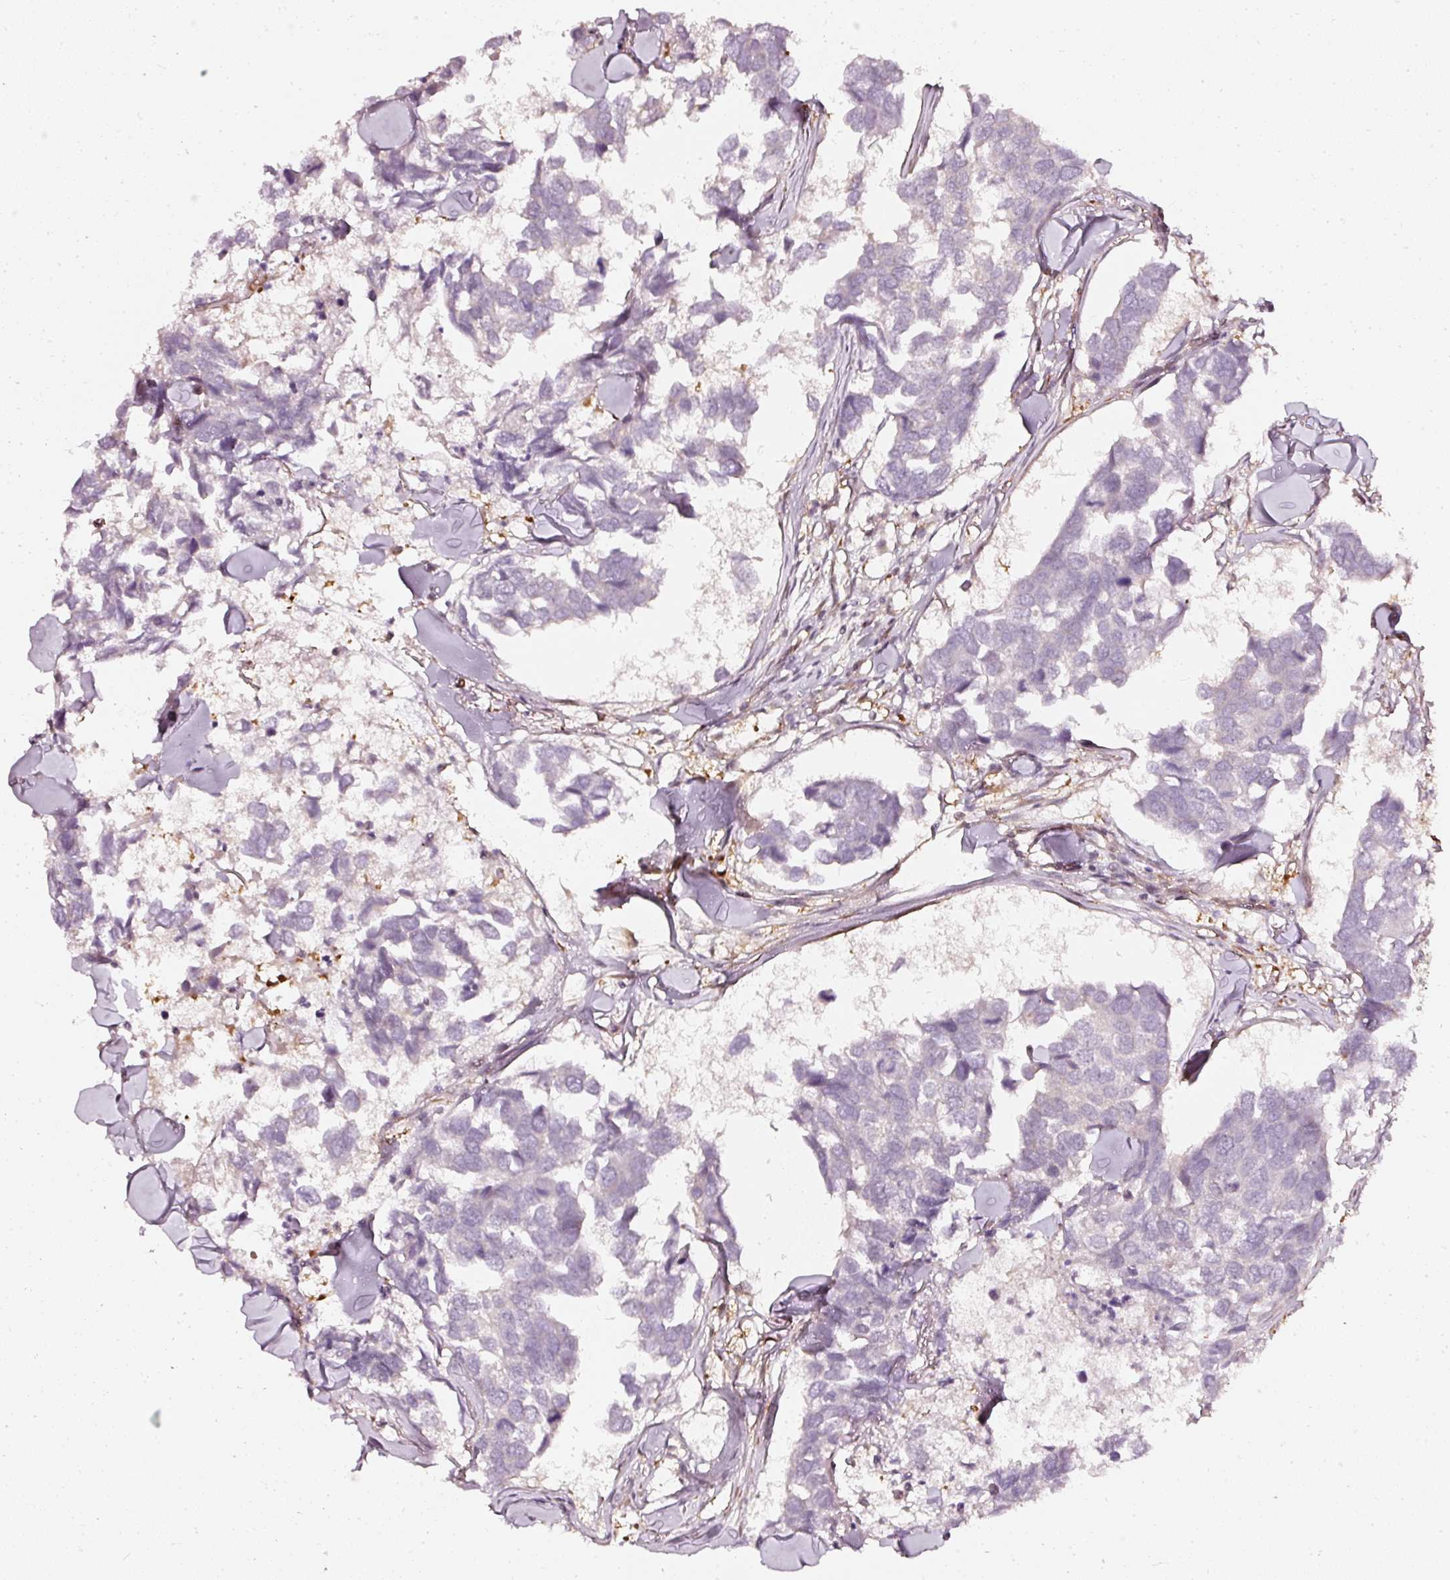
{"staining": {"intensity": "weak", "quantity": "<25%", "location": "nuclear"}, "tissue": "breast cancer", "cell_type": "Tumor cells", "image_type": "cancer", "snomed": [{"axis": "morphology", "description": "Duct carcinoma"}, {"axis": "topography", "description": "Breast"}], "caption": "An immunohistochemistry (IHC) photomicrograph of breast cancer (intraductal carcinoma) is shown. There is no staining in tumor cells of breast cancer (intraductal carcinoma). The staining is performed using DAB (3,3'-diaminobenzidine) brown chromogen with nuclei counter-stained in using hematoxylin.", "gene": "ASMTL", "patient": {"sex": "female", "age": 83}}